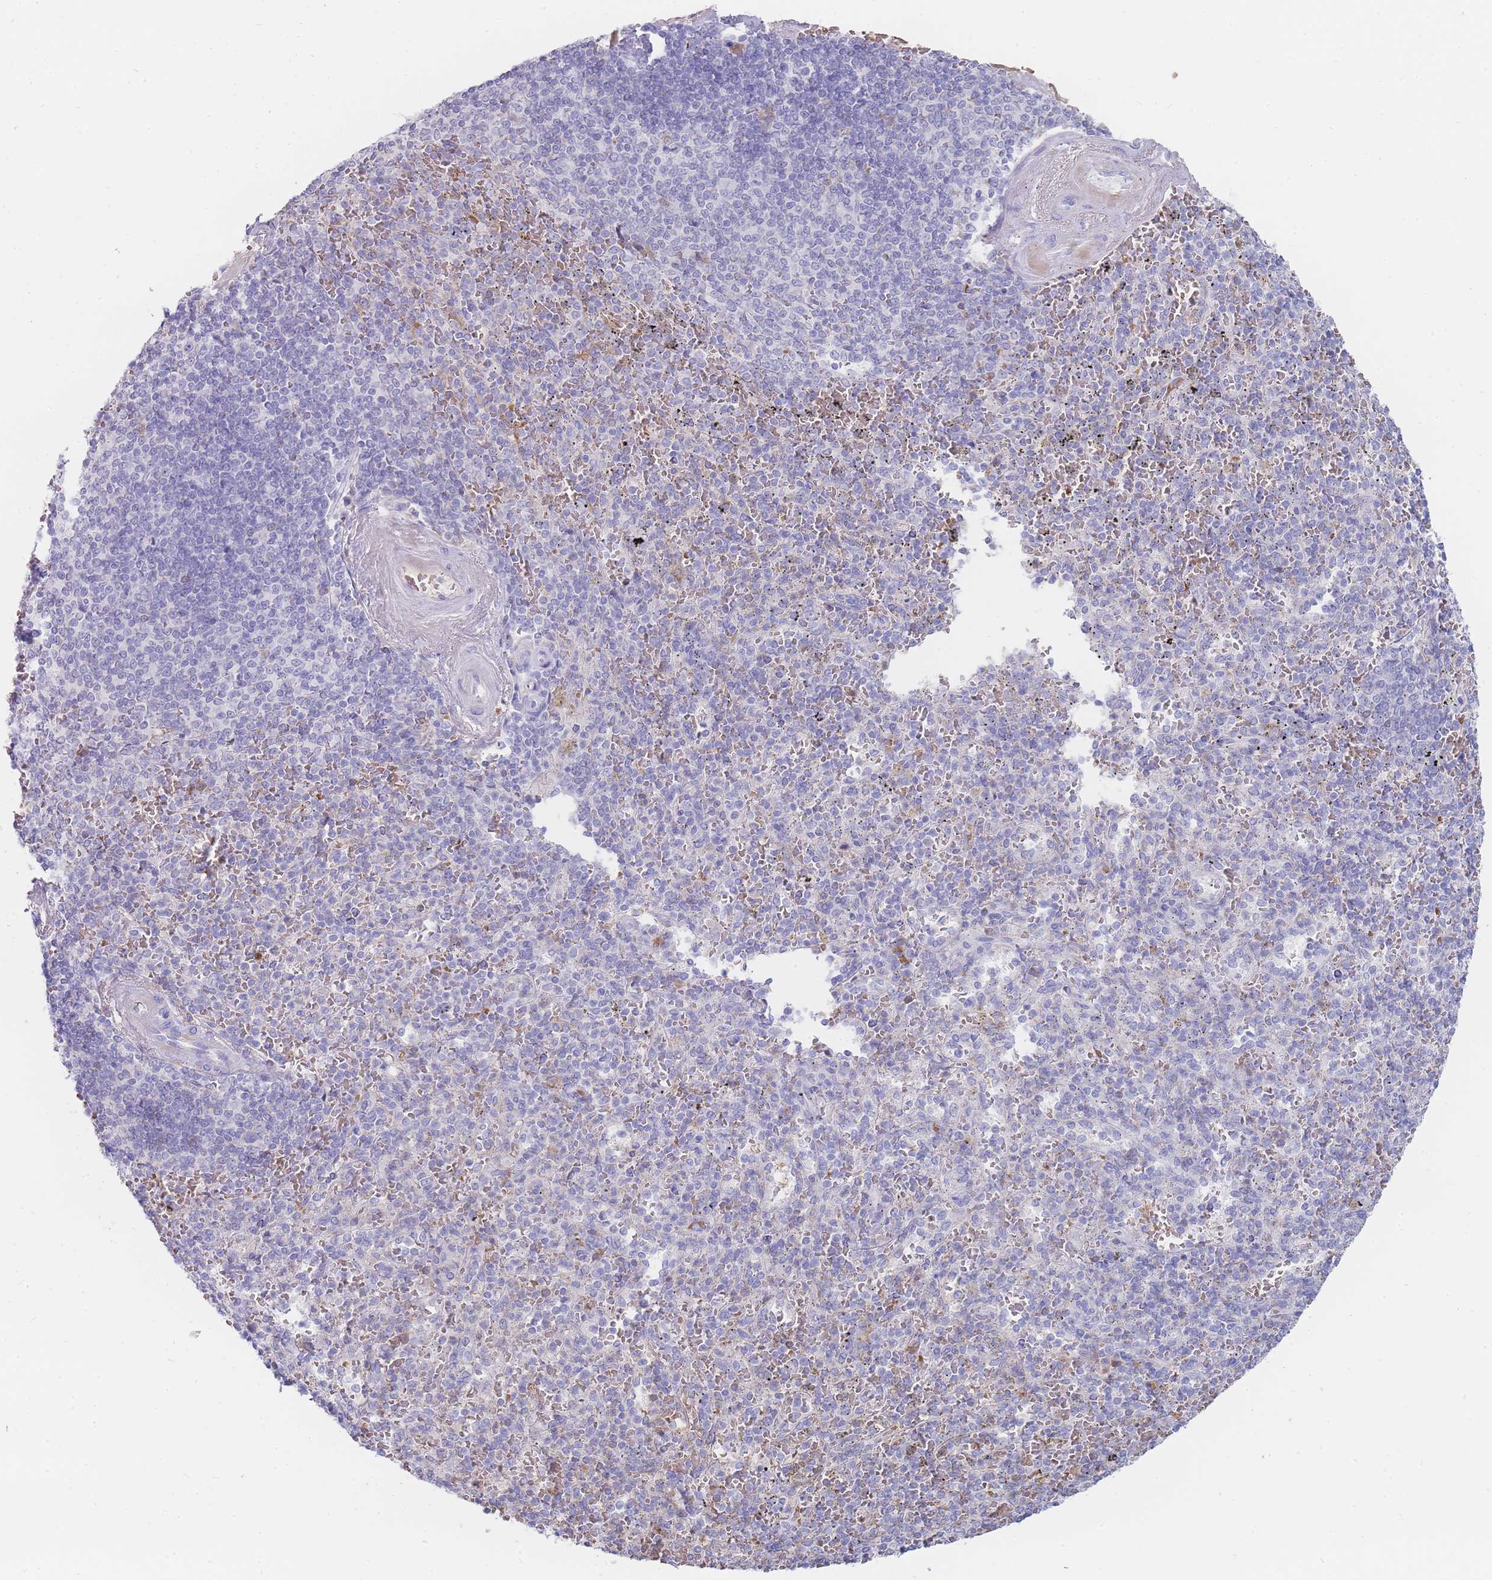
{"staining": {"intensity": "negative", "quantity": "none", "location": "none"}, "tissue": "spleen", "cell_type": "Cells in red pulp", "image_type": "normal", "snomed": [{"axis": "morphology", "description": "Normal tissue, NOS"}, {"axis": "topography", "description": "Spleen"}], "caption": "A micrograph of spleen stained for a protein demonstrates no brown staining in cells in red pulp. The staining is performed using DAB (3,3'-diaminobenzidine) brown chromogen with nuclei counter-stained in using hematoxylin.", "gene": "ENSG00000284931", "patient": {"sex": "male", "age": 82}}